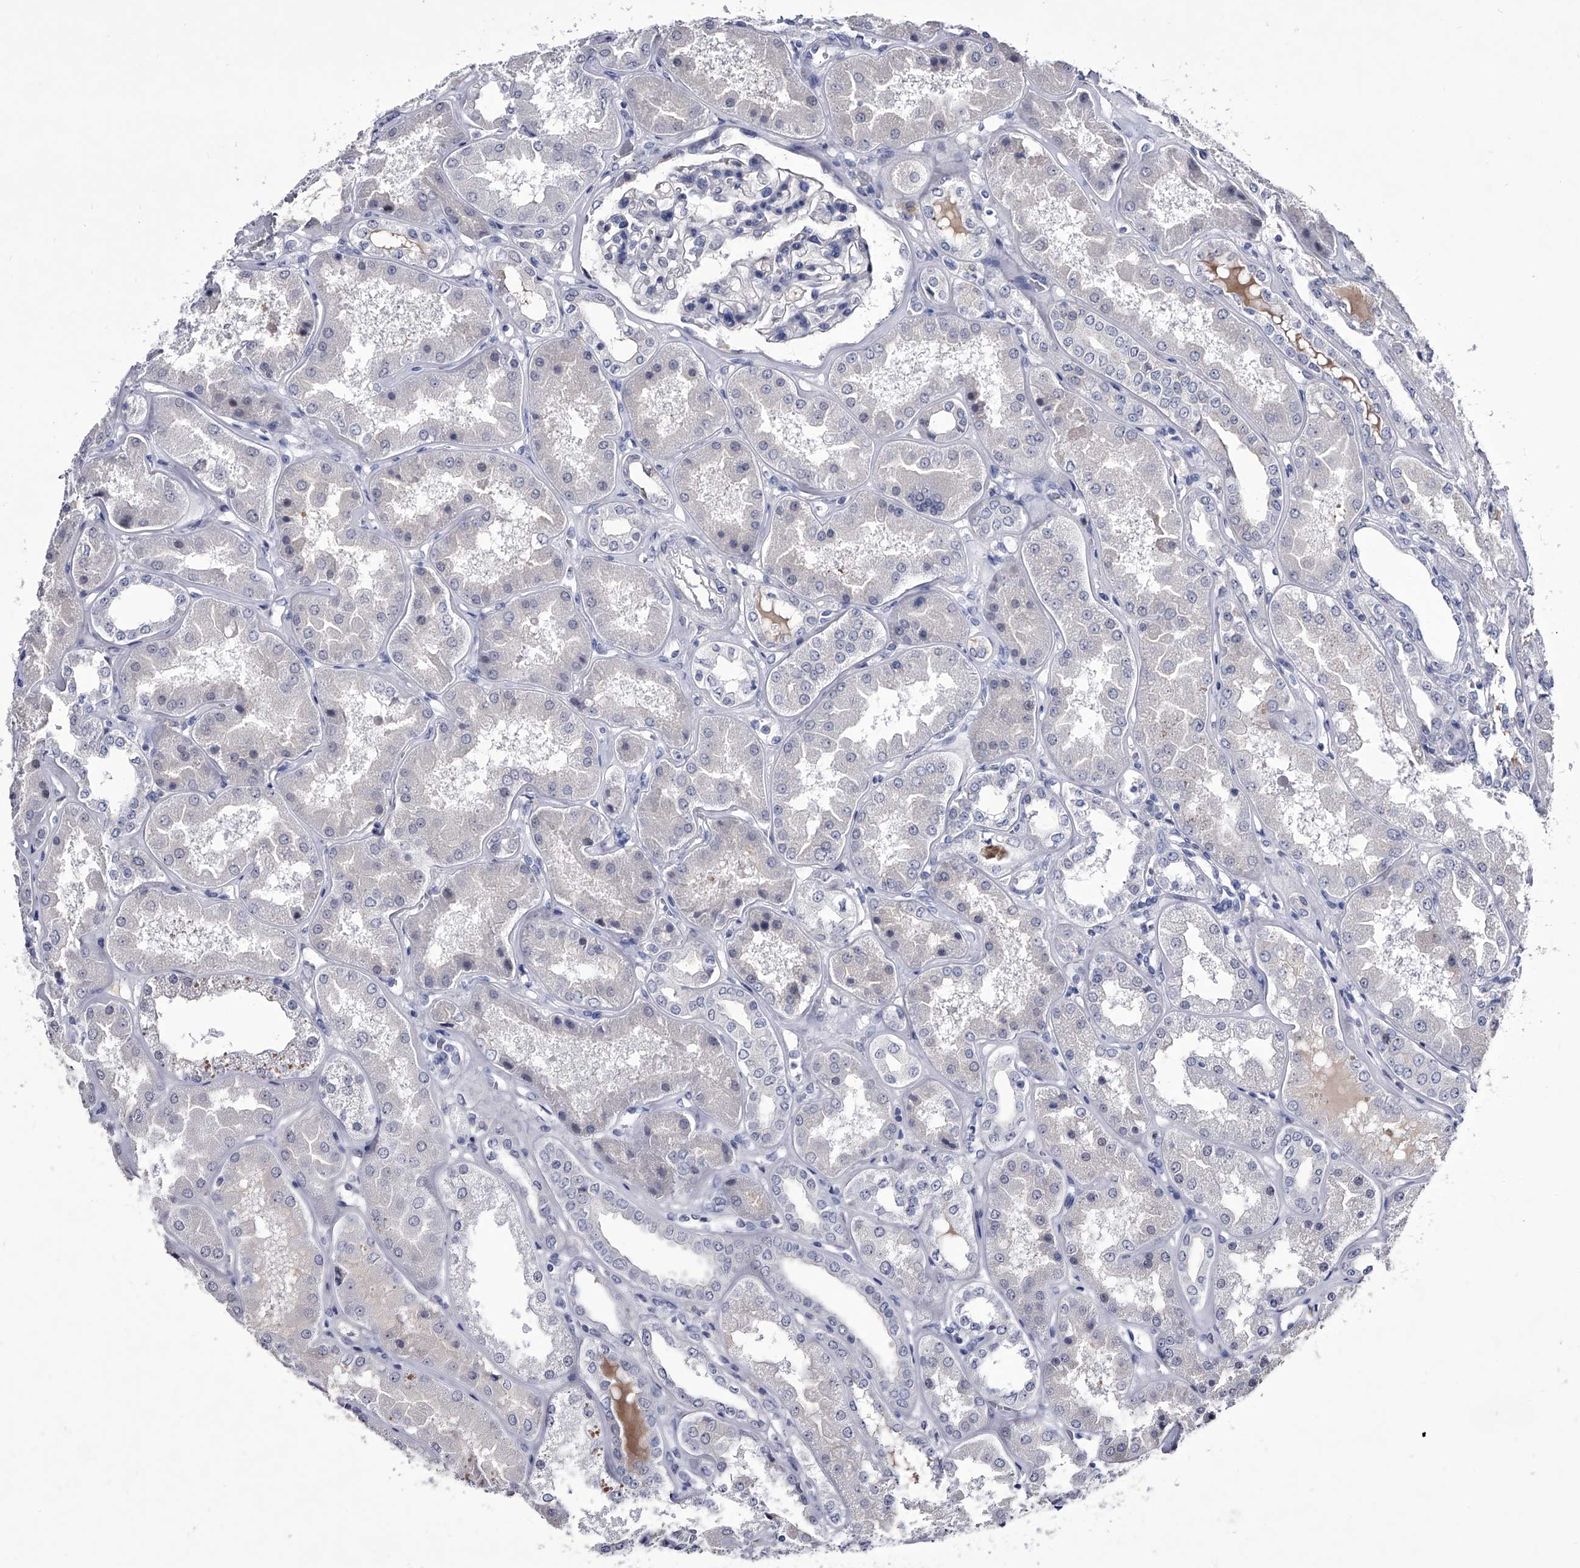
{"staining": {"intensity": "negative", "quantity": "none", "location": "none"}, "tissue": "kidney", "cell_type": "Cells in glomeruli", "image_type": "normal", "snomed": [{"axis": "morphology", "description": "Normal tissue, NOS"}, {"axis": "topography", "description": "Kidney"}], "caption": "This image is of normal kidney stained with immunohistochemistry to label a protein in brown with the nuclei are counter-stained blue. There is no expression in cells in glomeruli.", "gene": "CRISP2", "patient": {"sex": "female", "age": 56}}